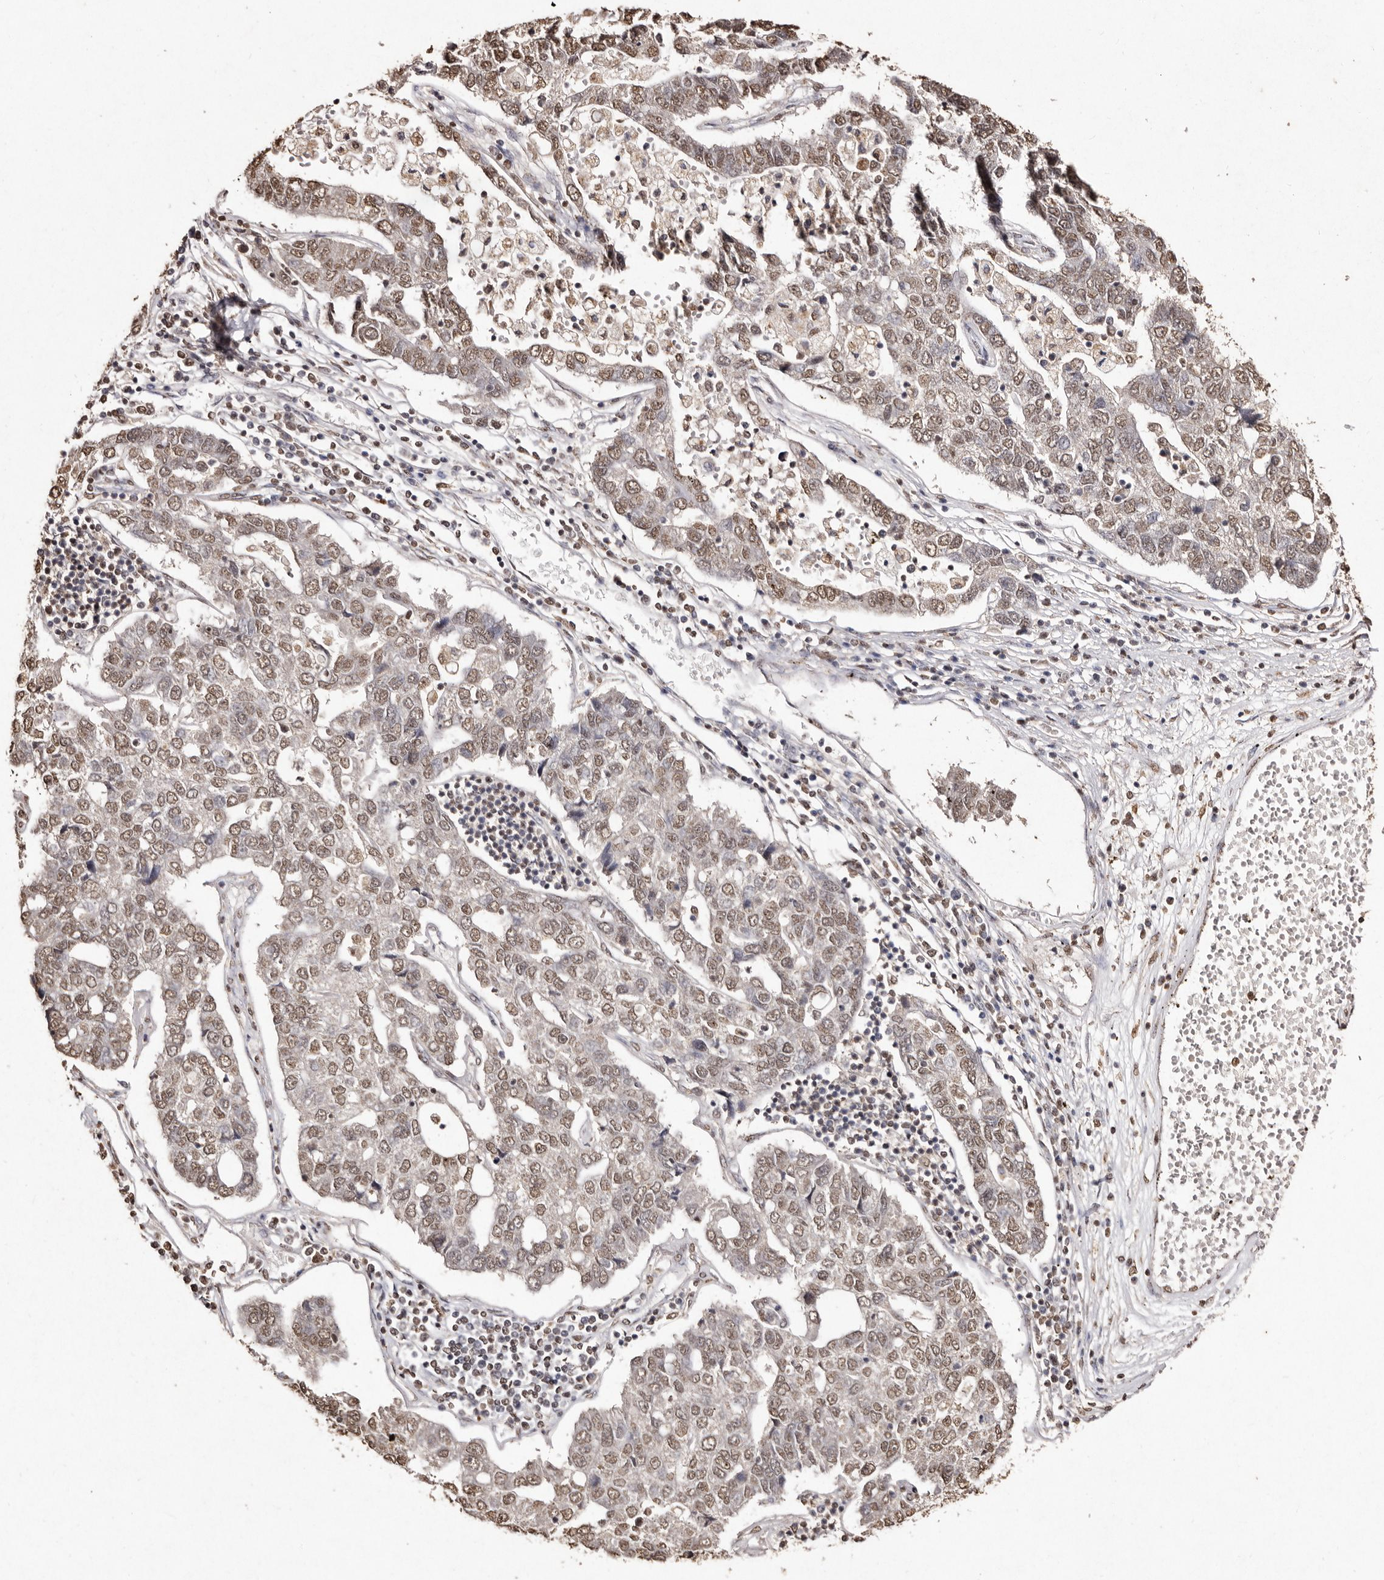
{"staining": {"intensity": "moderate", "quantity": ">75%", "location": "nuclear"}, "tissue": "pancreatic cancer", "cell_type": "Tumor cells", "image_type": "cancer", "snomed": [{"axis": "morphology", "description": "Adenocarcinoma, NOS"}, {"axis": "topography", "description": "Pancreas"}], "caption": "Protein staining shows moderate nuclear positivity in about >75% of tumor cells in adenocarcinoma (pancreatic). The staining was performed using DAB, with brown indicating positive protein expression. Nuclei are stained blue with hematoxylin.", "gene": "ERBB4", "patient": {"sex": "female", "age": 61}}